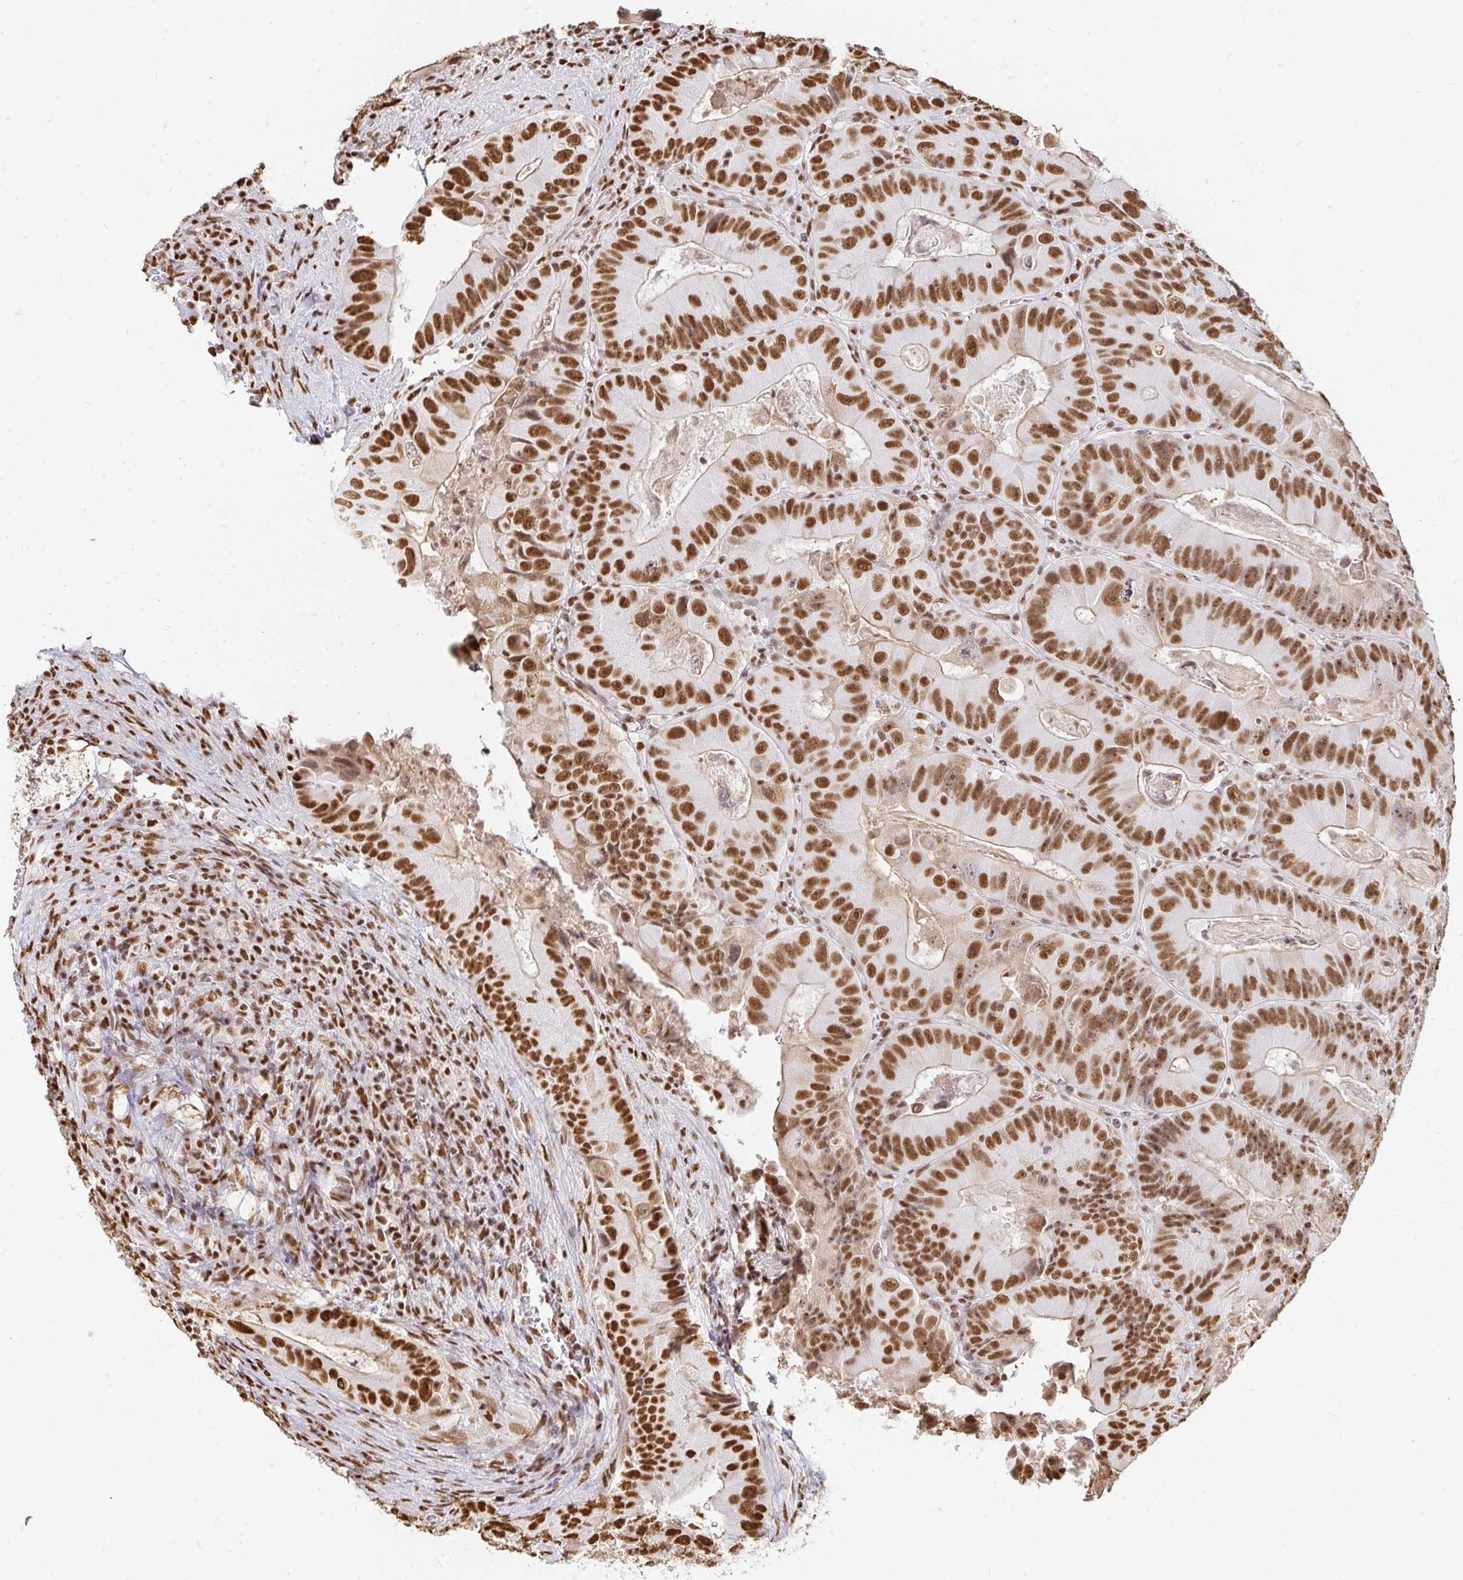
{"staining": {"intensity": "strong", "quantity": ">75%", "location": "nuclear"}, "tissue": "colorectal cancer", "cell_type": "Tumor cells", "image_type": "cancer", "snomed": [{"axis": "morphology", "description": "Adenocarcinoma, NOS"}, {"axis": "topography", "description": "Colon"}], "caption": "Protein expression by IHC reveals strong nuclear positivity in about >75% of tumor cells in colorectal adenocarcinoma. Nuclei are stained in blue.", "gene": "HNRNPU", "patient": {"sex": "female", "age": 86}}